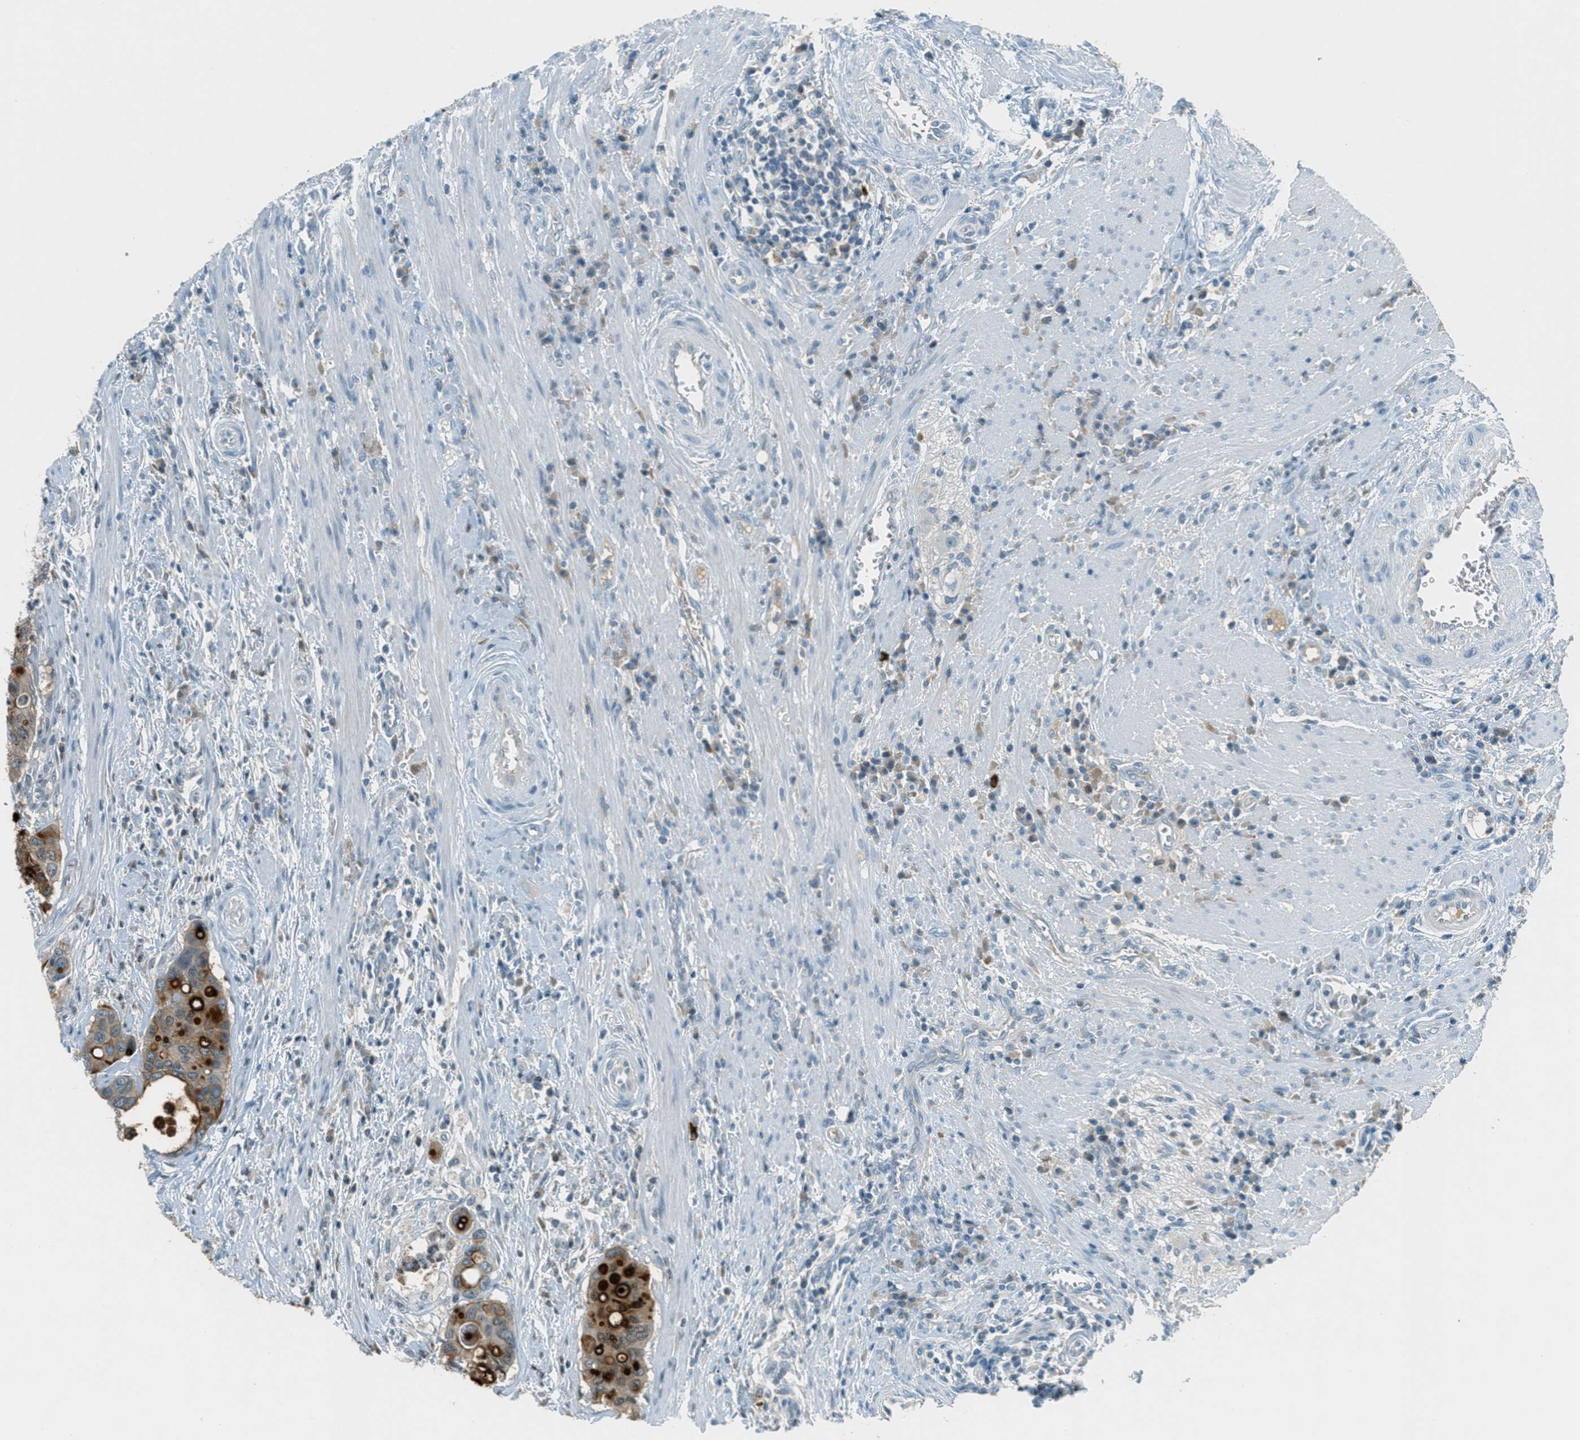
{"staining": {"intensity": "weak", "quantity": "<25%", "location": "cytoplasmic/membranous"}, "tissue": "colorectal cancer", "cell_type": "Tumor cells", "image_type": "cancer", "snomed": [{"axis": "morphology", "description": "Inflammation, NOS"}, {"axis": "morphology", "description": "Adenocarcinoma, NOS"}, {"axis": "topography", "description": "Colon"}], "caption": "There is no significant staining in tumor cells of colorectal adenocarcinoma.", "gene": "MSLN", "patient": {"sex": "male", "age": 72}}